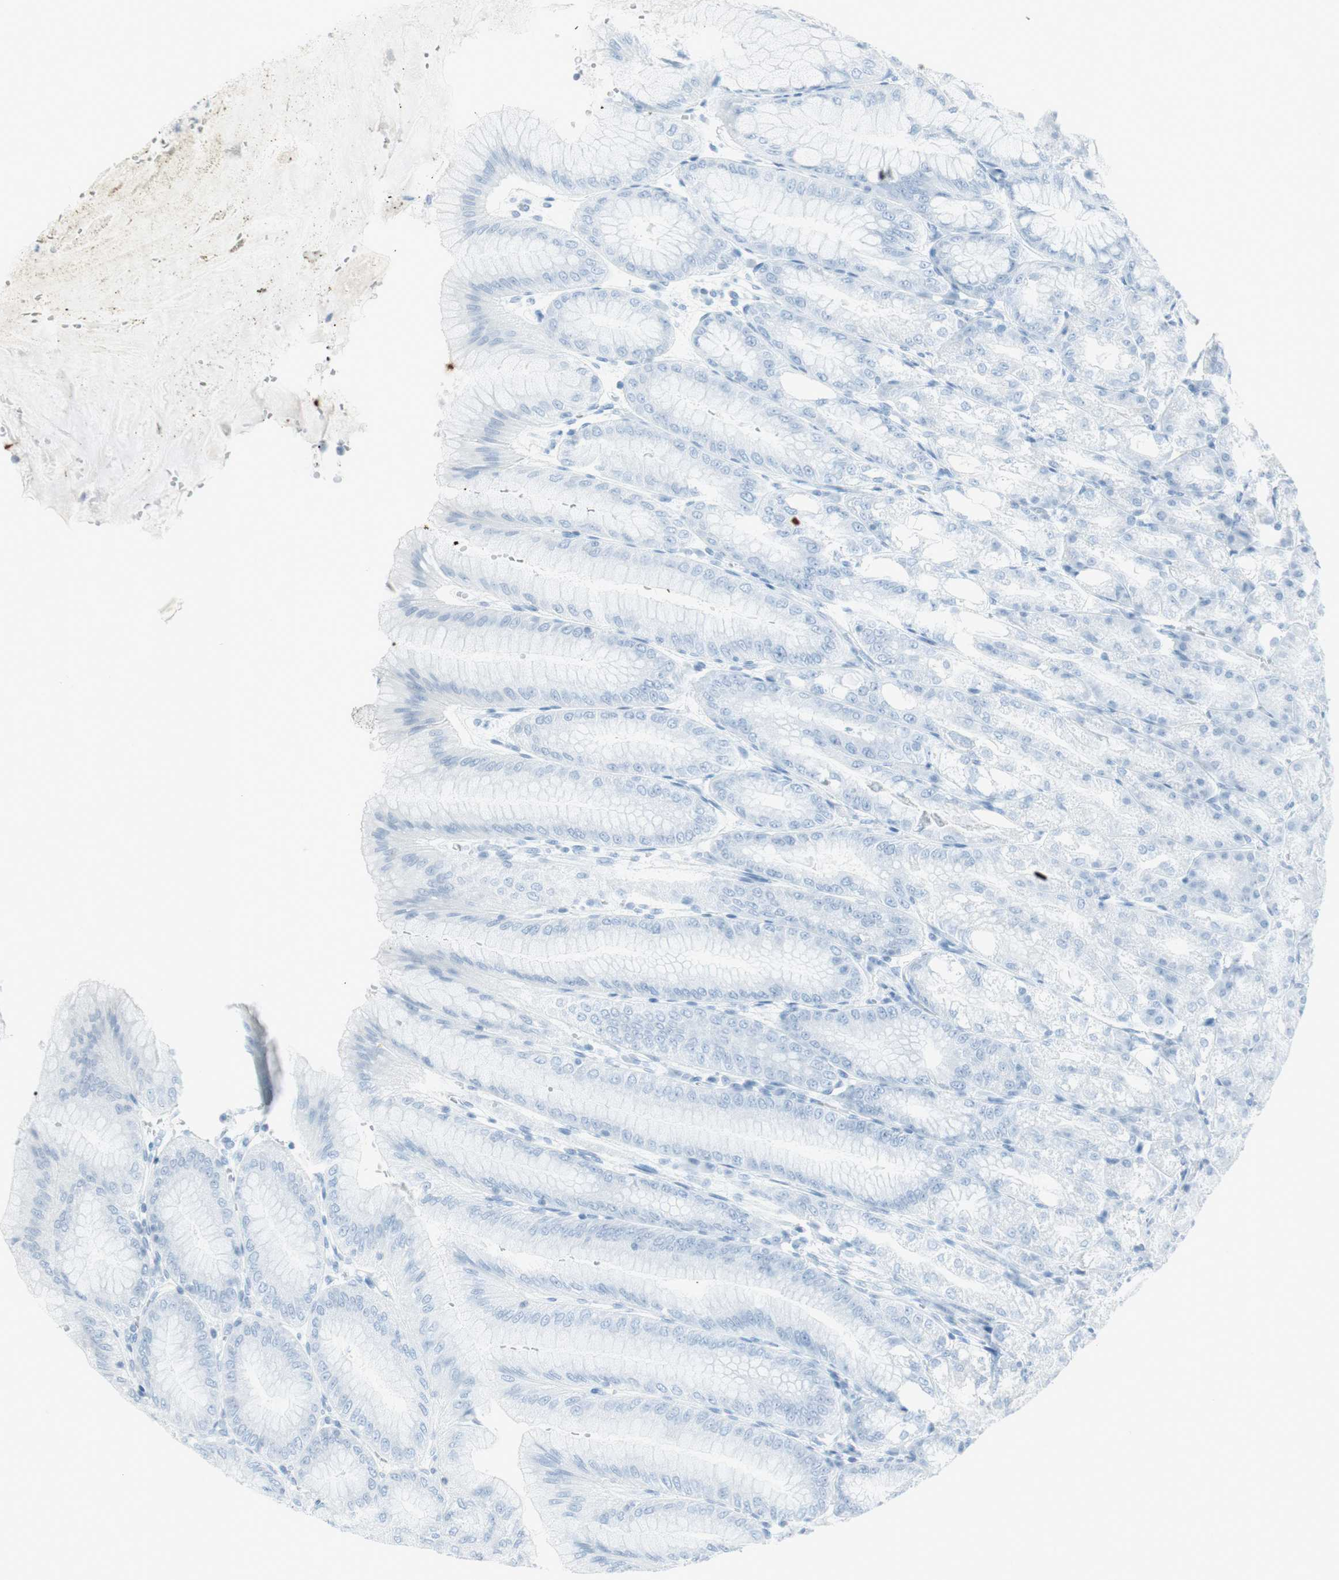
{"staining": {"intensity": "negative", "quantity": "none", "location": "none"}, "tissue": "stomach", "cell_type": "Glandular cells", "image_type": "normal", "snomed": [{"axis": "morphology", "description": "Normal tissue, NOS"}, {"axis": "topography", "description": "Stomach, lower"}], "caption": "DAB (3,3'-diaminobenzidine) immunohistochemical staining of normal human stomach demonstrates no significant staining in glandular cells.", "gene": "ARG2", "patient": {"sex": "male", "age": 71}}